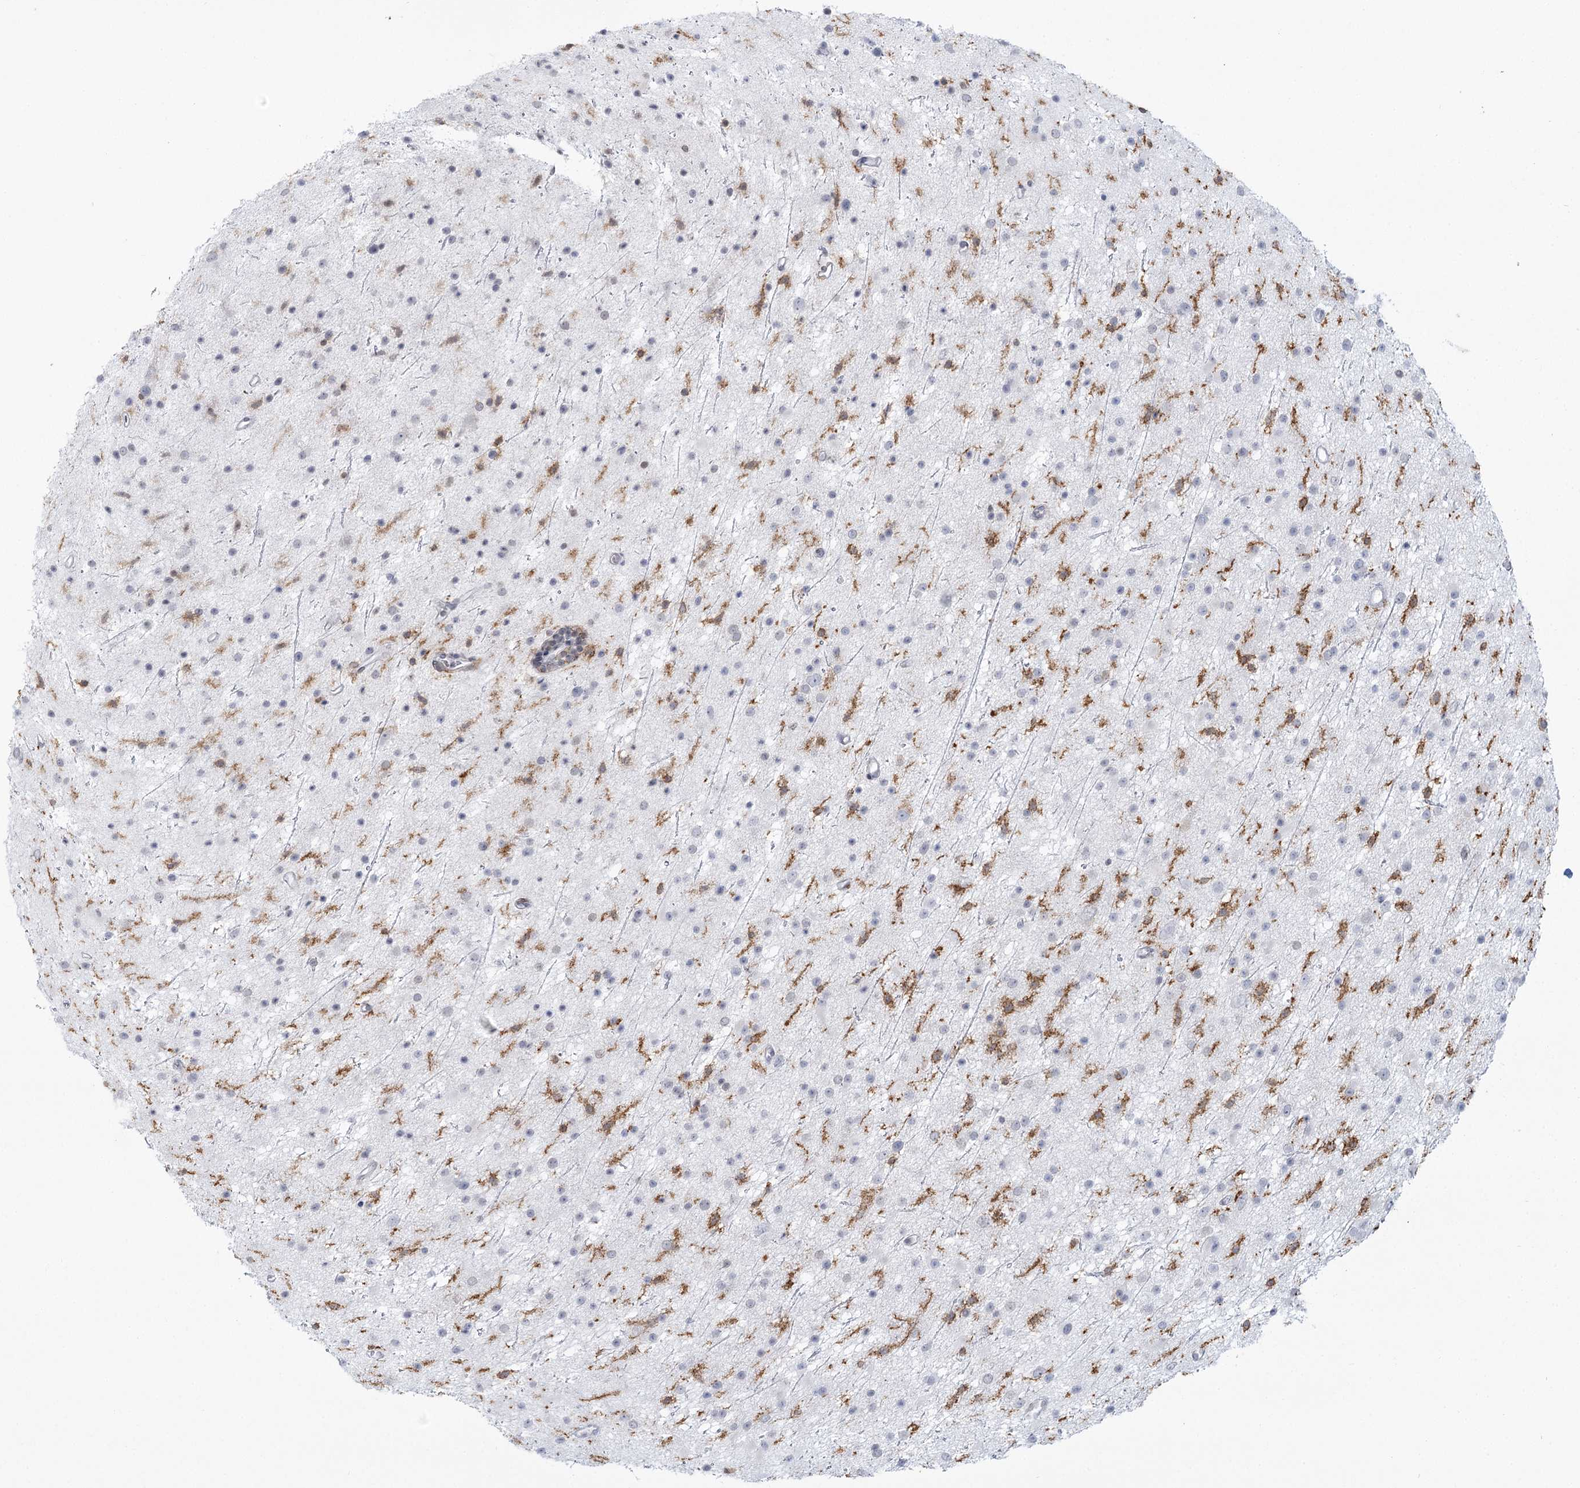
{"staining": {"intensity": "negative", "quantity": "none", "location": "none"}, "tissue": "glioma", "cell_type": "Tumor cells", "image_type": "cancer", "snomed": [{"axis": "morphology", "description": "Glioma, malignant, Low grade"}, {"axis": "topography", "description": "Cerebral cortex"}], "caption": "Tumor cells are negative for brown protein staining in malignant low-grade glioma.", "gene": "C11orf1", "patient": {"sex": "female", "age": 39}}